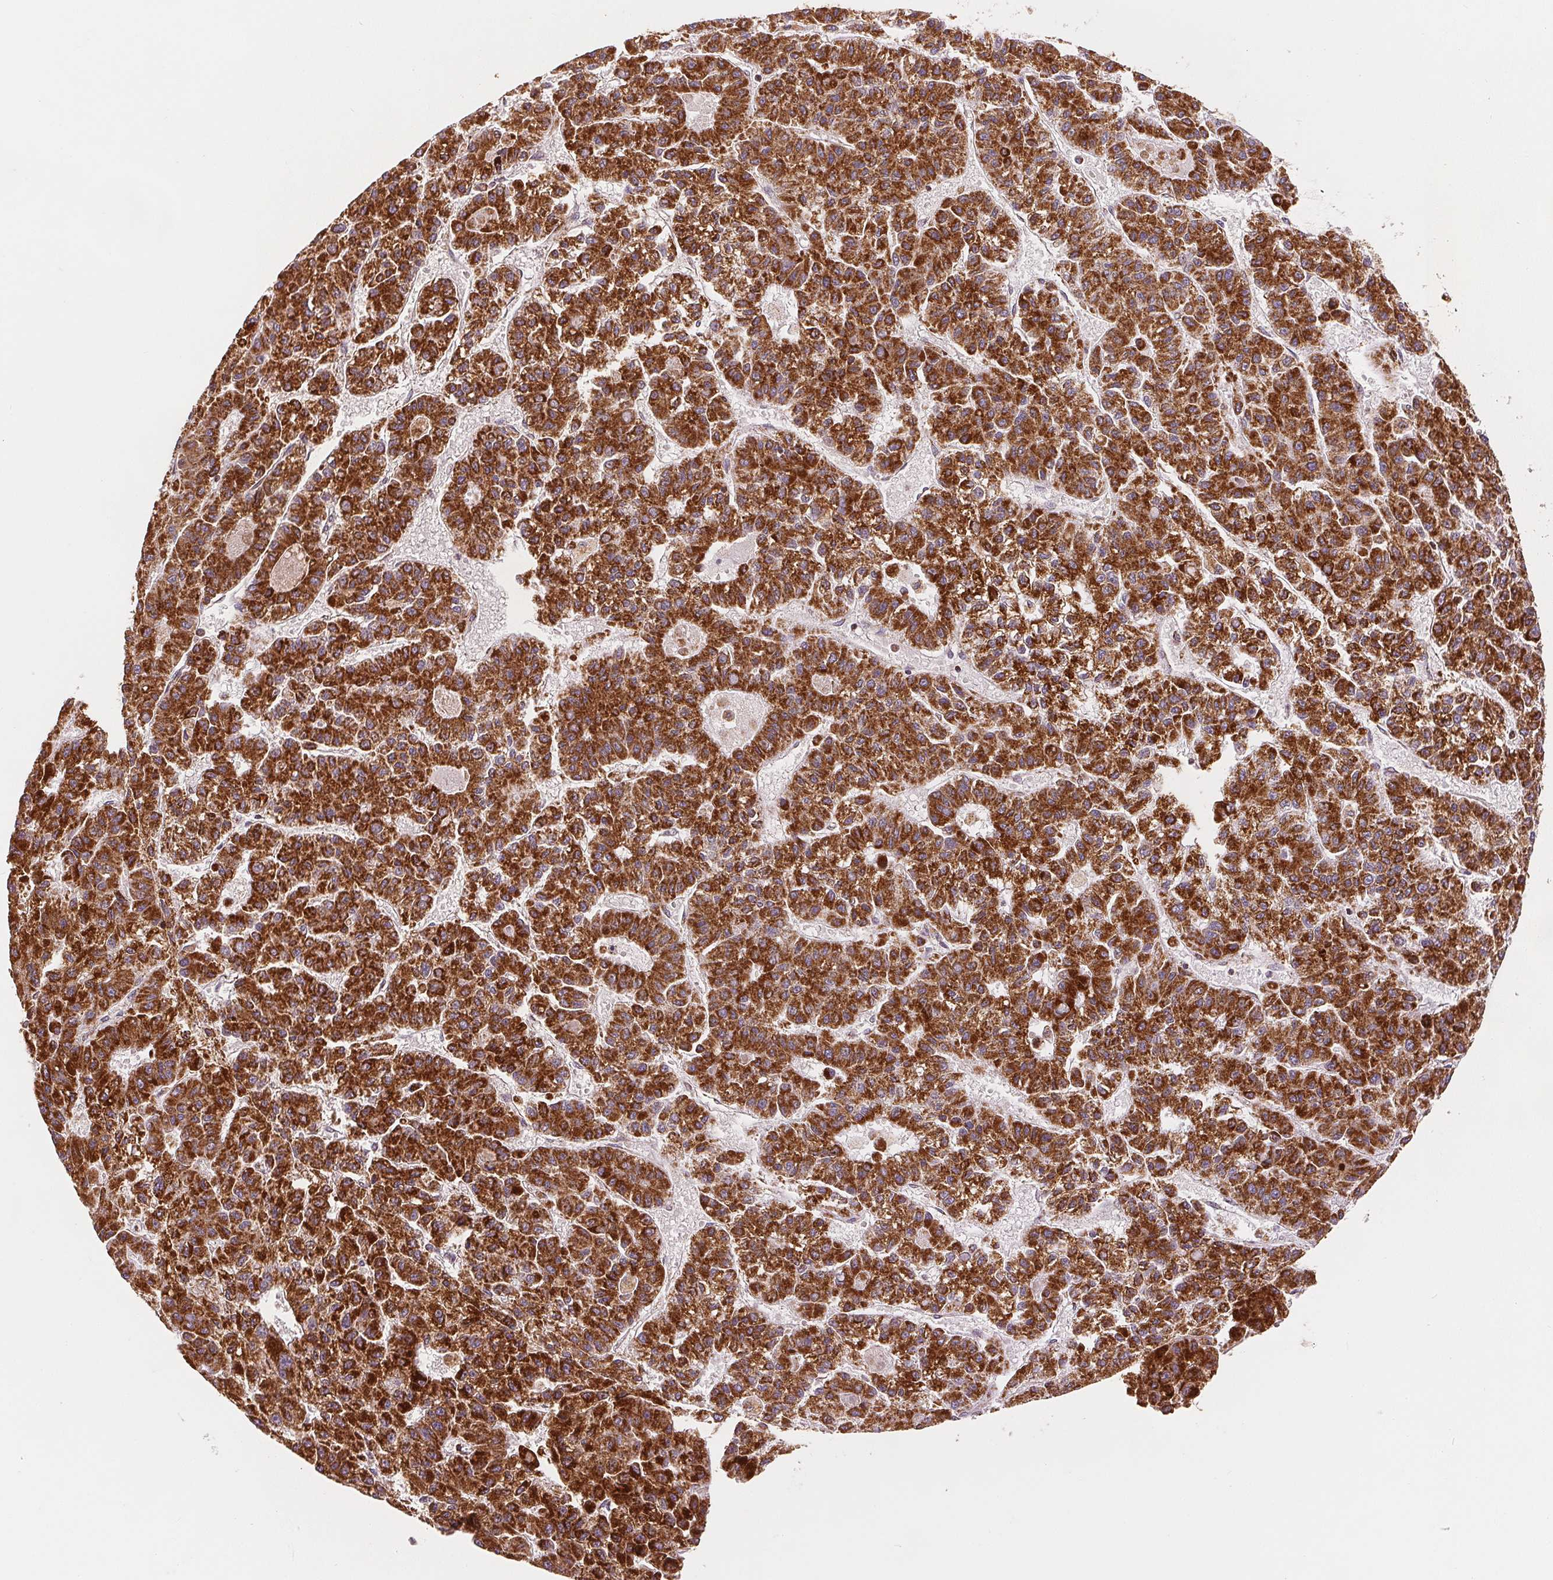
{"staining": {"intensity": "strong", "quantity": ">75%", "location": "cytoplasmic/membranous"}, "tissue": "liver cancer", "cell_type": "Tumor cells", "image_type": "cancer", "snomed": [{"axis": "morphology", "description": "Carcinoma, Hepatocellular, NOS"}, {"axis": "topography", "description": "Liver"}], "caption": "Protein staining of liver hepatocellular carcinoma tissue reveals strong cytoplasmic/membranous staining in about >75% of tumor cells. Using DAB (brown) and hematoxylin (blue) stains, captured at high magnification using brightfield microscopy.", "gene": "SDHB", "patient": {"sex": "male", "age": 70}}